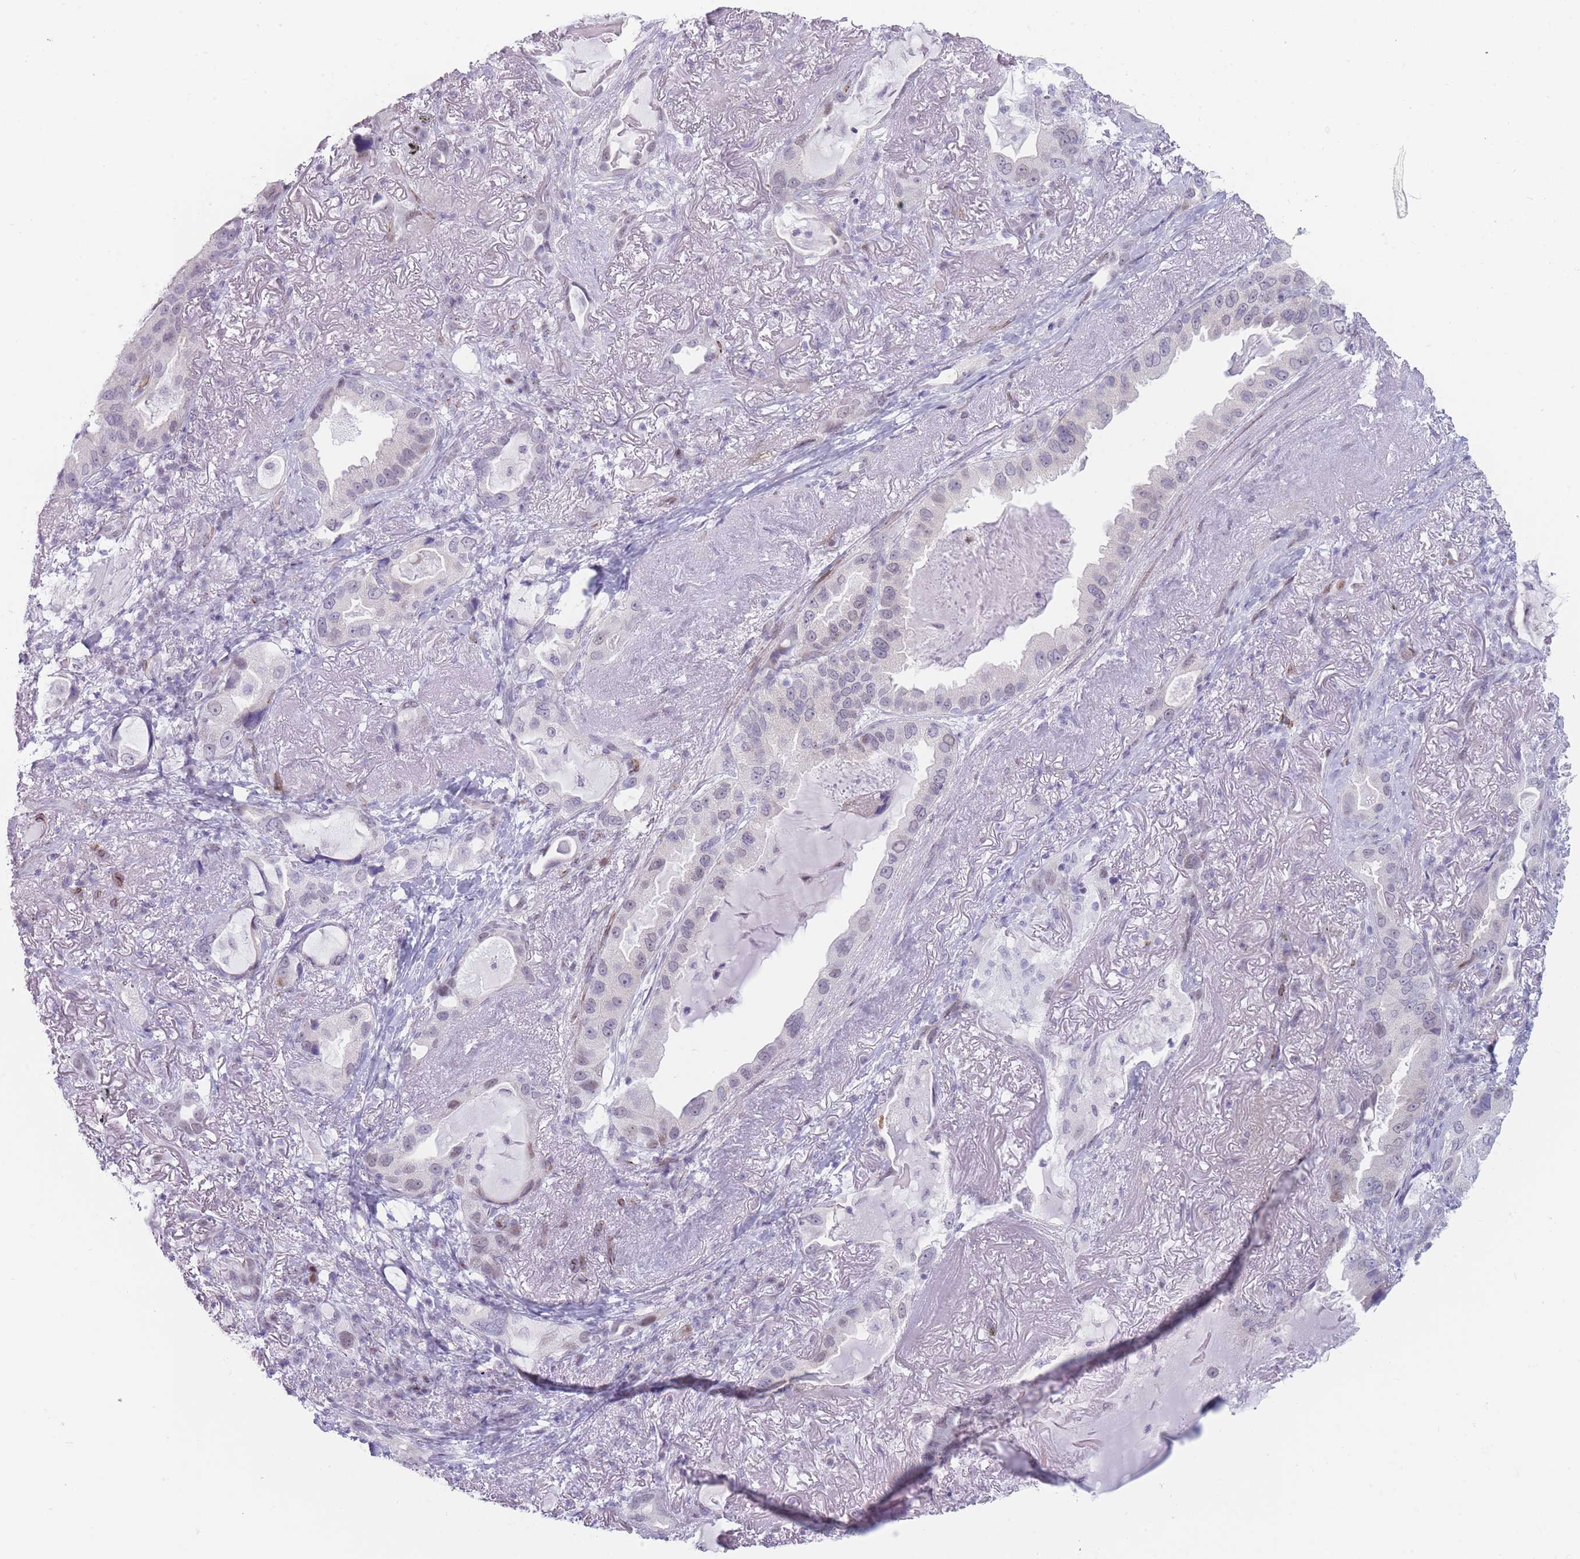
{"staining": {"intensity": "weak", "quantity": "<25%", "location": "nuclear"}, "tissue": "lung cancer", "cell_type": "Tumor cells", "image_type": "cancer", "snomed": [{"axis": "morphology", "description": "Adenocarcinoma, NOS"}, {"axis": "topography", "description": "Lung"}], "caption": "Immunohistochemistry (IHC) of lung cancer demonstrates no staining in tumor cells.", "gene": "IFNA6", "patient": {"sex": "female", "age": 69}}